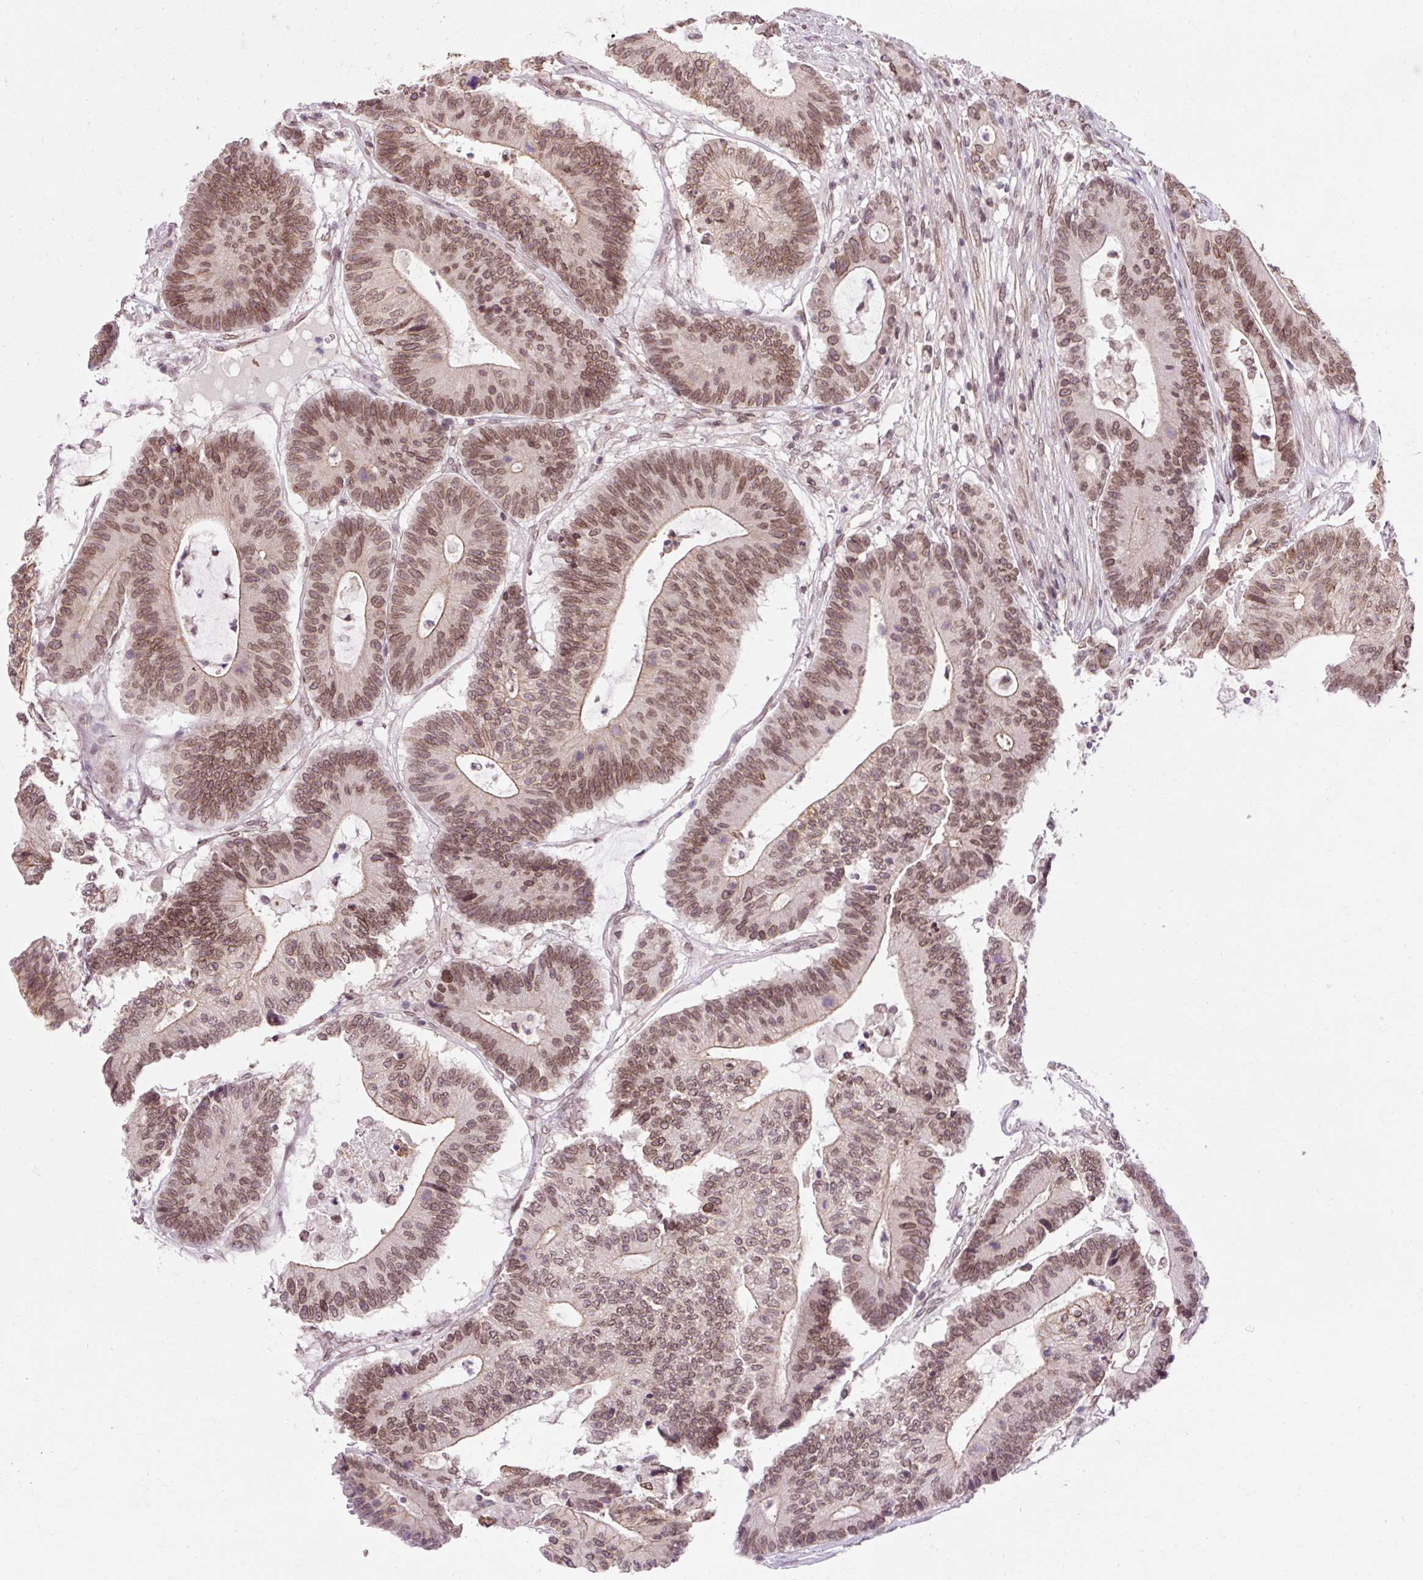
{"staining": {"intensity": "moderate", "quantity": ">75%", "location": "cytoplasmic/membranous,nuclear"}, "tissue": "colorectal cancer", "cell_type": "Tumor cells", "image_type": "cancer", "snomed": [{"axis": "morphology", "description": "Adenocarcinoma, NOS"}, {"axis": "topography", "description": "Colon"}], "caption": "Colorectal adenocarcinoma stained with DAB immunohistochemistry reveals medium levels of moderate cytoplasmic/membranous and nuclear staining in about >75% of tumor cells.", "gene": "ZNF610", "patient": {"sex": "female", "age": 84}}